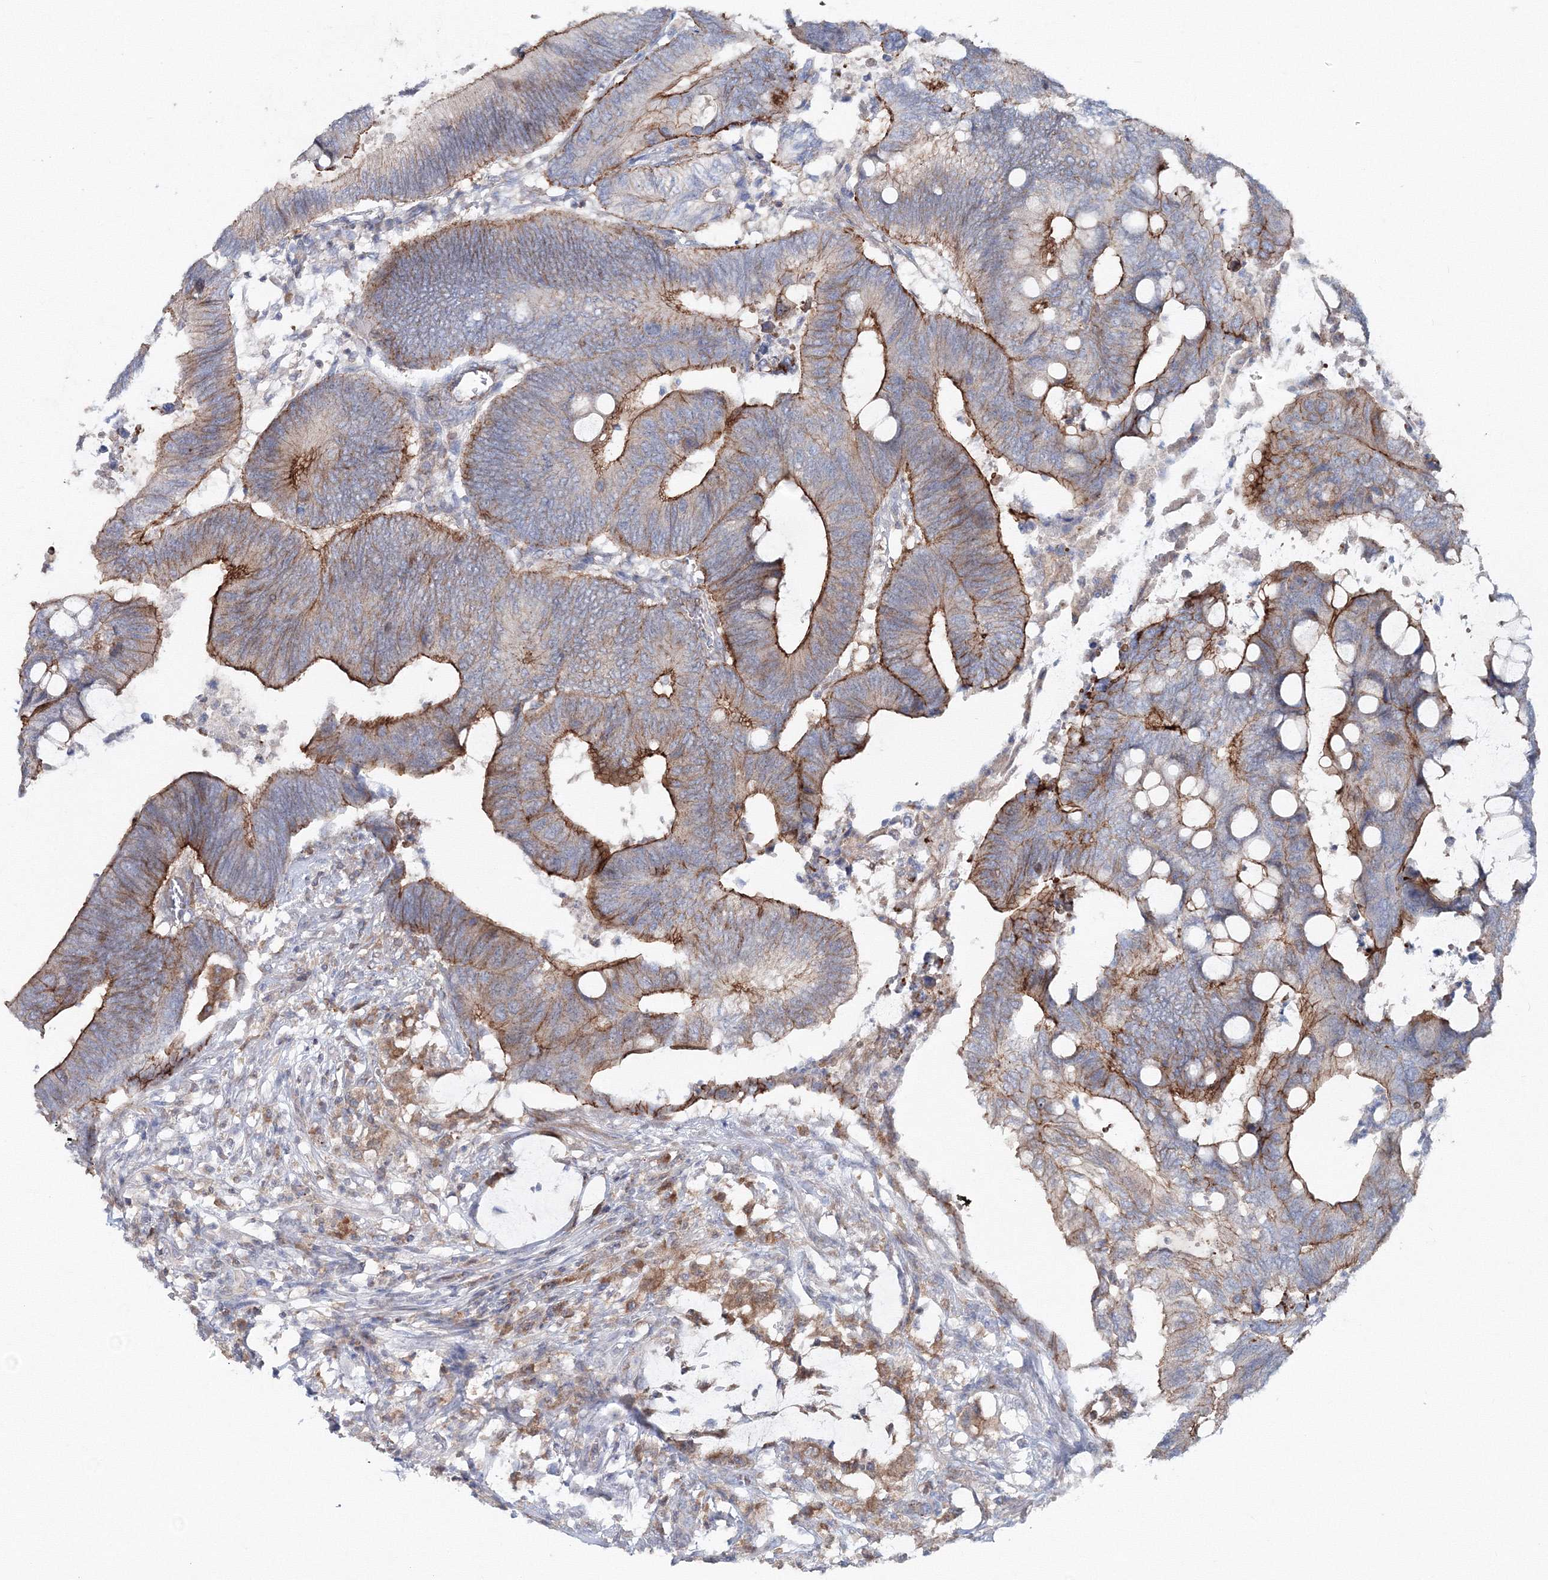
{"staining": {"intensity": "moderate", "quantity": "25%-75%", "location": "cytoplasmic/membranous"}, "tissue": "colorectal cancer", "cell_type": "Tumor cells", "image_type": "cancer", "snomed": [{"axis": "morphology", "description": "Normal tissue, NOS"}, {"axis": "morphology", "description": "Adenocarcinoma, NOS"}, {"axis": "topography", "description": "Rectum"}, {"axis": "topography", "description": "Peripheral nerve tissue"}], "caption": "Immunohistochemistry of human adenocarcinoma (colorectal) shows medium levels of moderate cytoplasmic/membranous positivity in about 25%-75% of tumor cells.", "gene": "GGA2", "patient": {"sex": "male", "age": 92}}